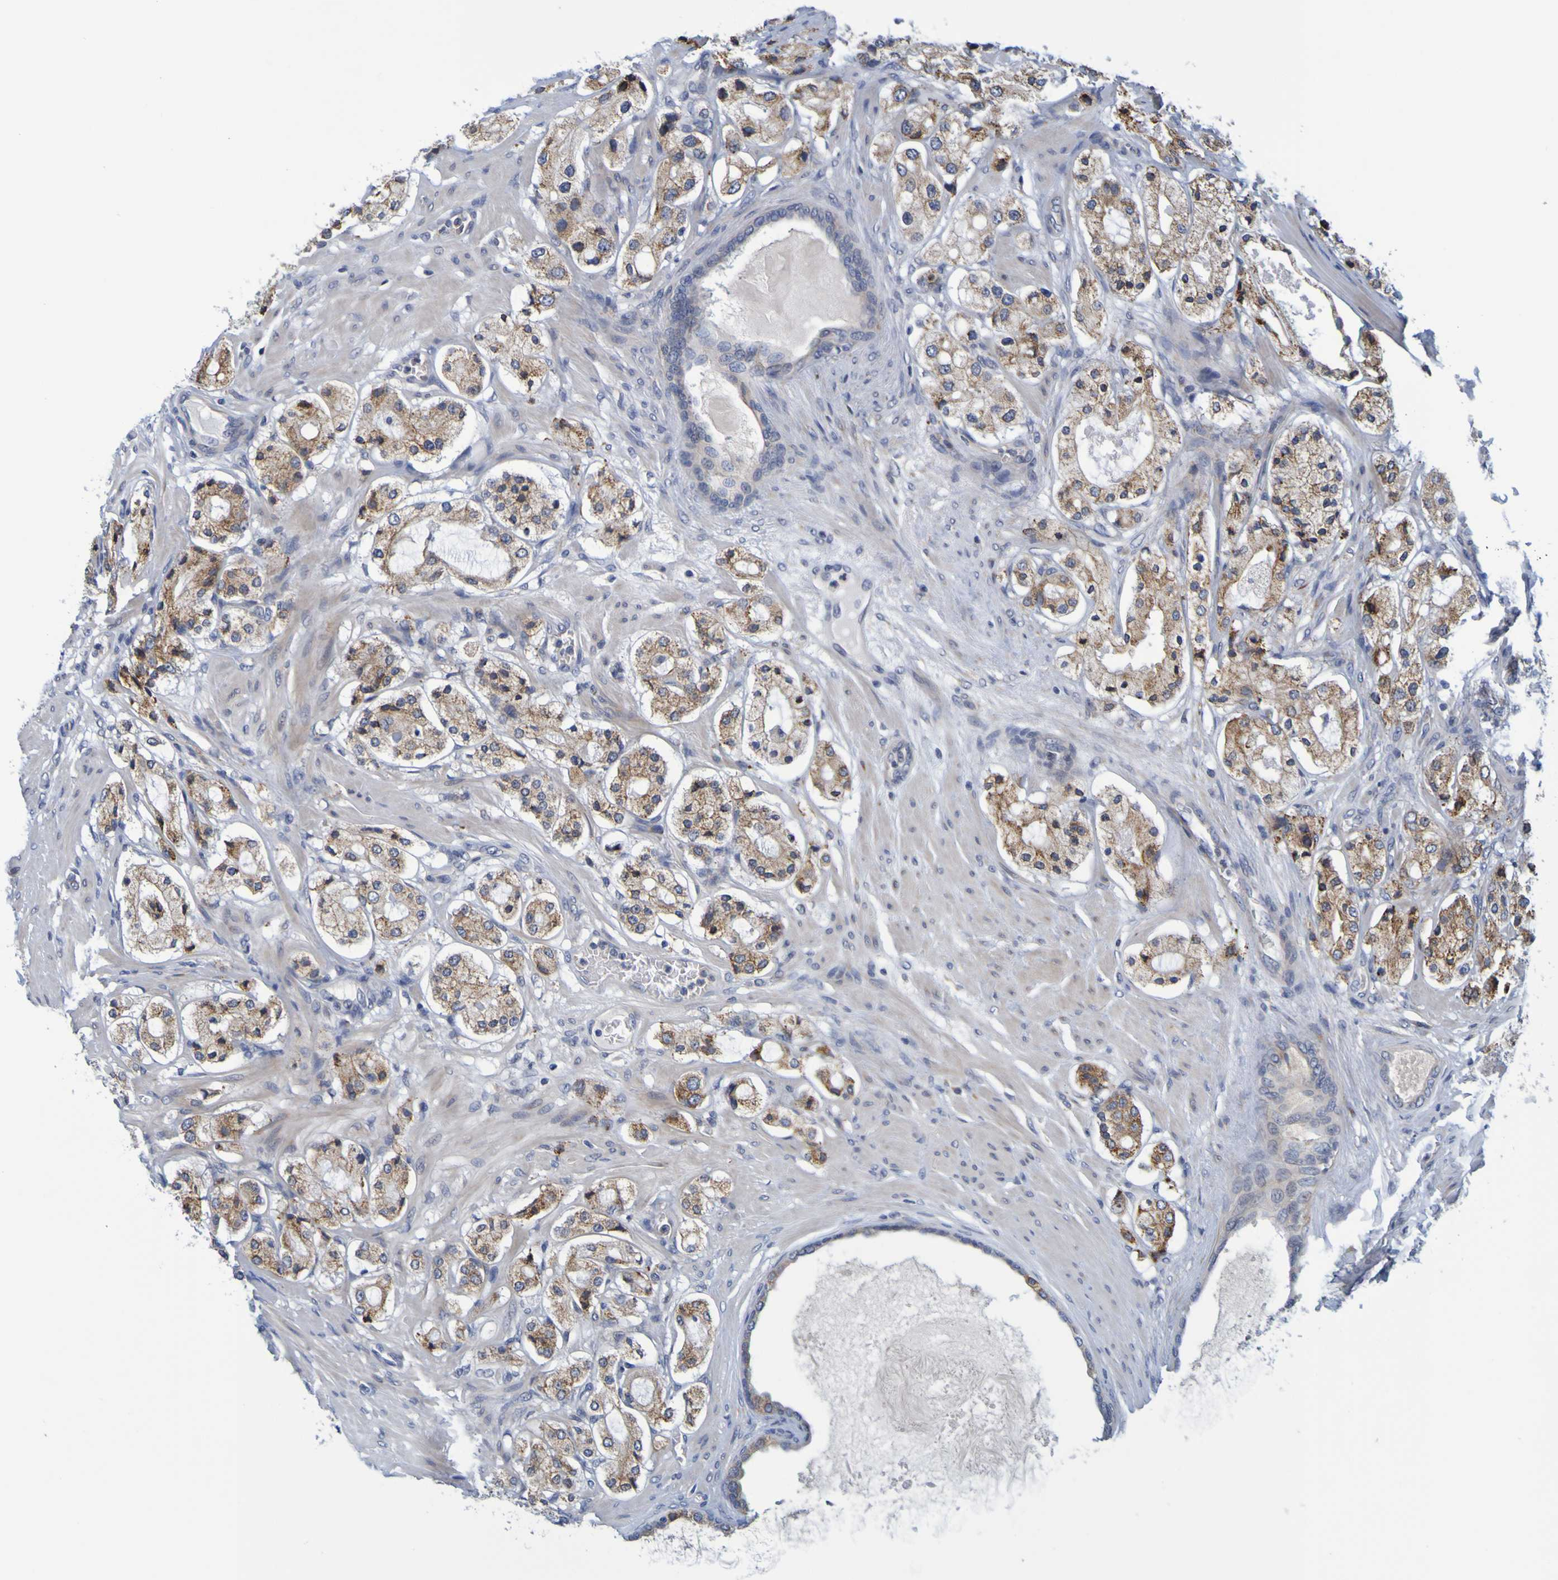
{"staining": {"intensity": "strong", "quantity": "25%-75%", "location": "cytoplasmic/membranous"}, "tissue": "prostate cancer", "cell_type": "Tumor cells", "image_type": "cancer", "snomed": [{"axis": "morphology", "description": "Adenocarcinoma, High grade"}, {"axis": "topography", "description": "Prostate"}], "caption": "This is a photomicrograph of immunohistochemistry (IHC) staining of high-grade adenocarcinoma (prostate), which shows strong staining in the cytoplasmic/membranous of tumor cells.", "gene": "SIL1", "patient": {"sex": "male", "age": 65}}